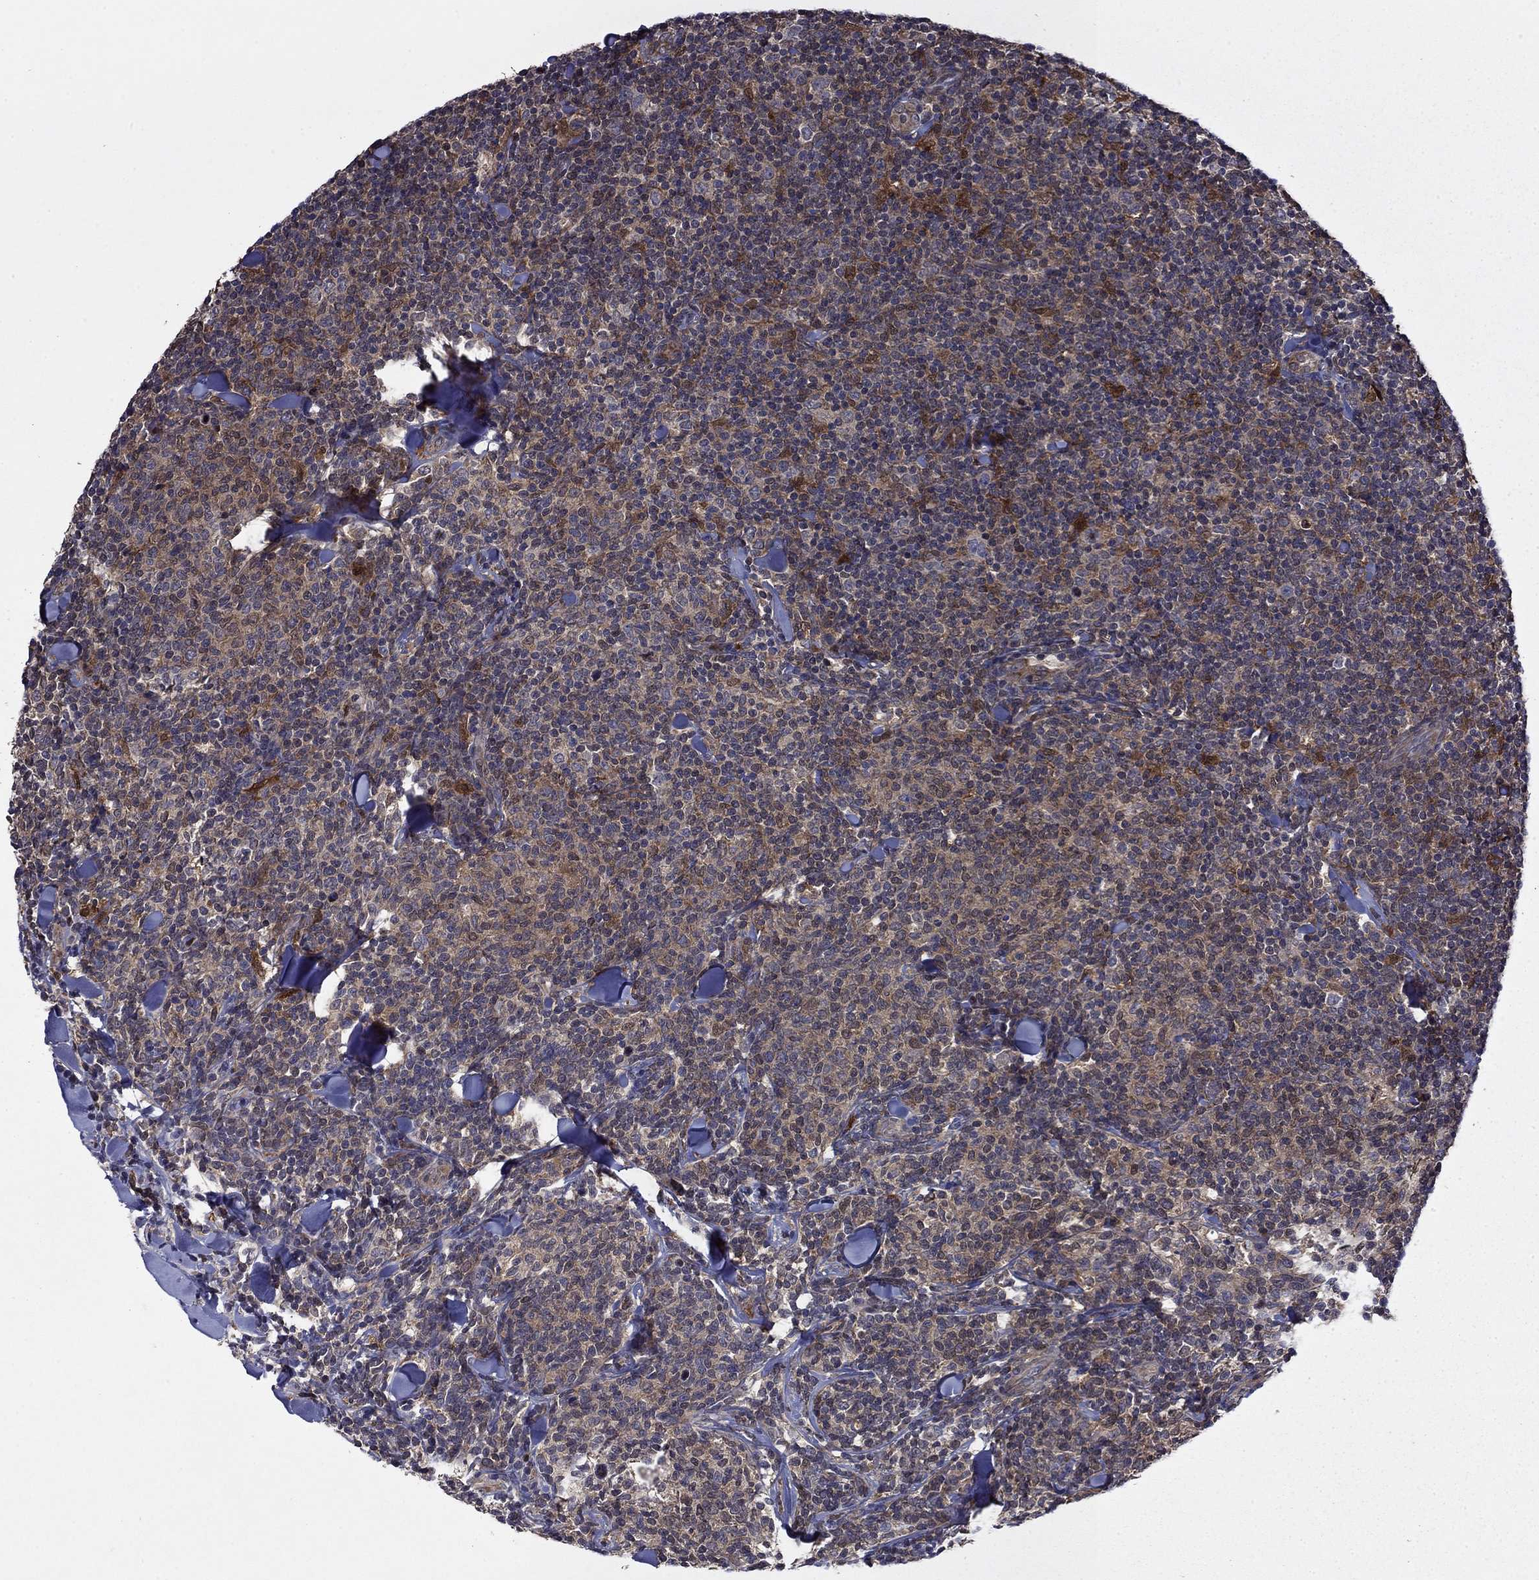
{"staining": {"intensity": "moderate", "quantity": "<25%", "location": "cytoplasmic/membranous"}, "tissue": "lymphoma", "cell_type": "Tumor cells", "image_type": "cancer", "snomed": [{"axis": "morphology", "description": "Malignant lymphoma, non-Hodgkin's type, Low grade"}, {"axis": "topography", "description": "Lymph node"}], "caption": "The immunohistochemical stain highlights moderate cytoplasmic/membranous positivity in tumor cells of lymphoma tissue.", "gene": "TPMT", "patient": {"sex": "female", "age": 56}}